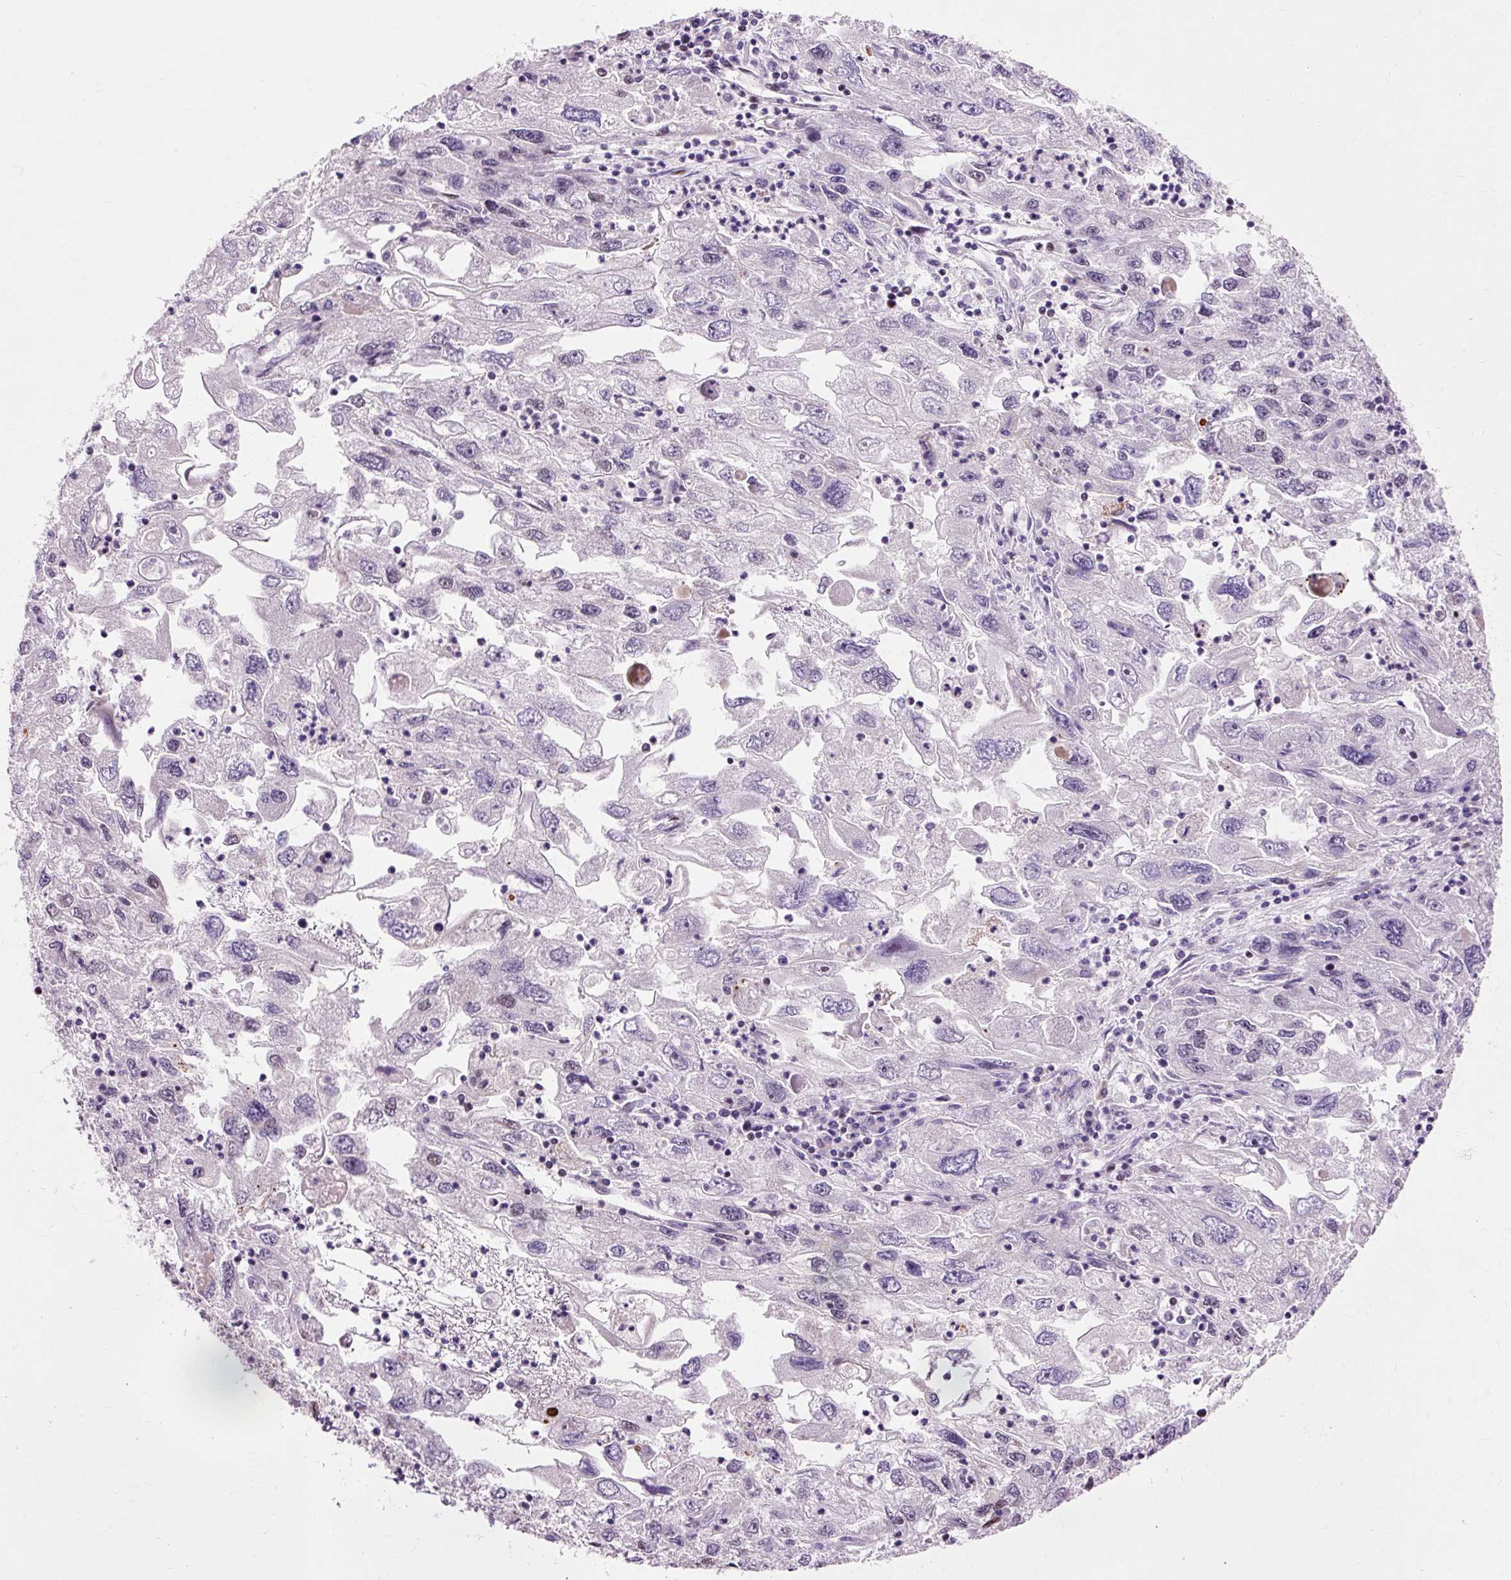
{"staining": {"intensity": "negative", "quantity": "none", "location": "none"}, "tissue": "endometrial cancer", "cell_type": "Tumor cells", "image_type": "cancer", "snomed": [{"axis": "morphology", "description": "Adenocarcinoma, NOS"}, {"axis": "topography", "description": "Endometrium"}], "caption": "Immunohistochemistry (IHC) image of human endometrial adenocarcinoma stained for a protein (brown), which reveals no staining in tumor cells. (Brightfield microscopy of DAB IHC at high magnification).", "gene": "MACROD2", "patient": {"sex": "female", "age": 49}}